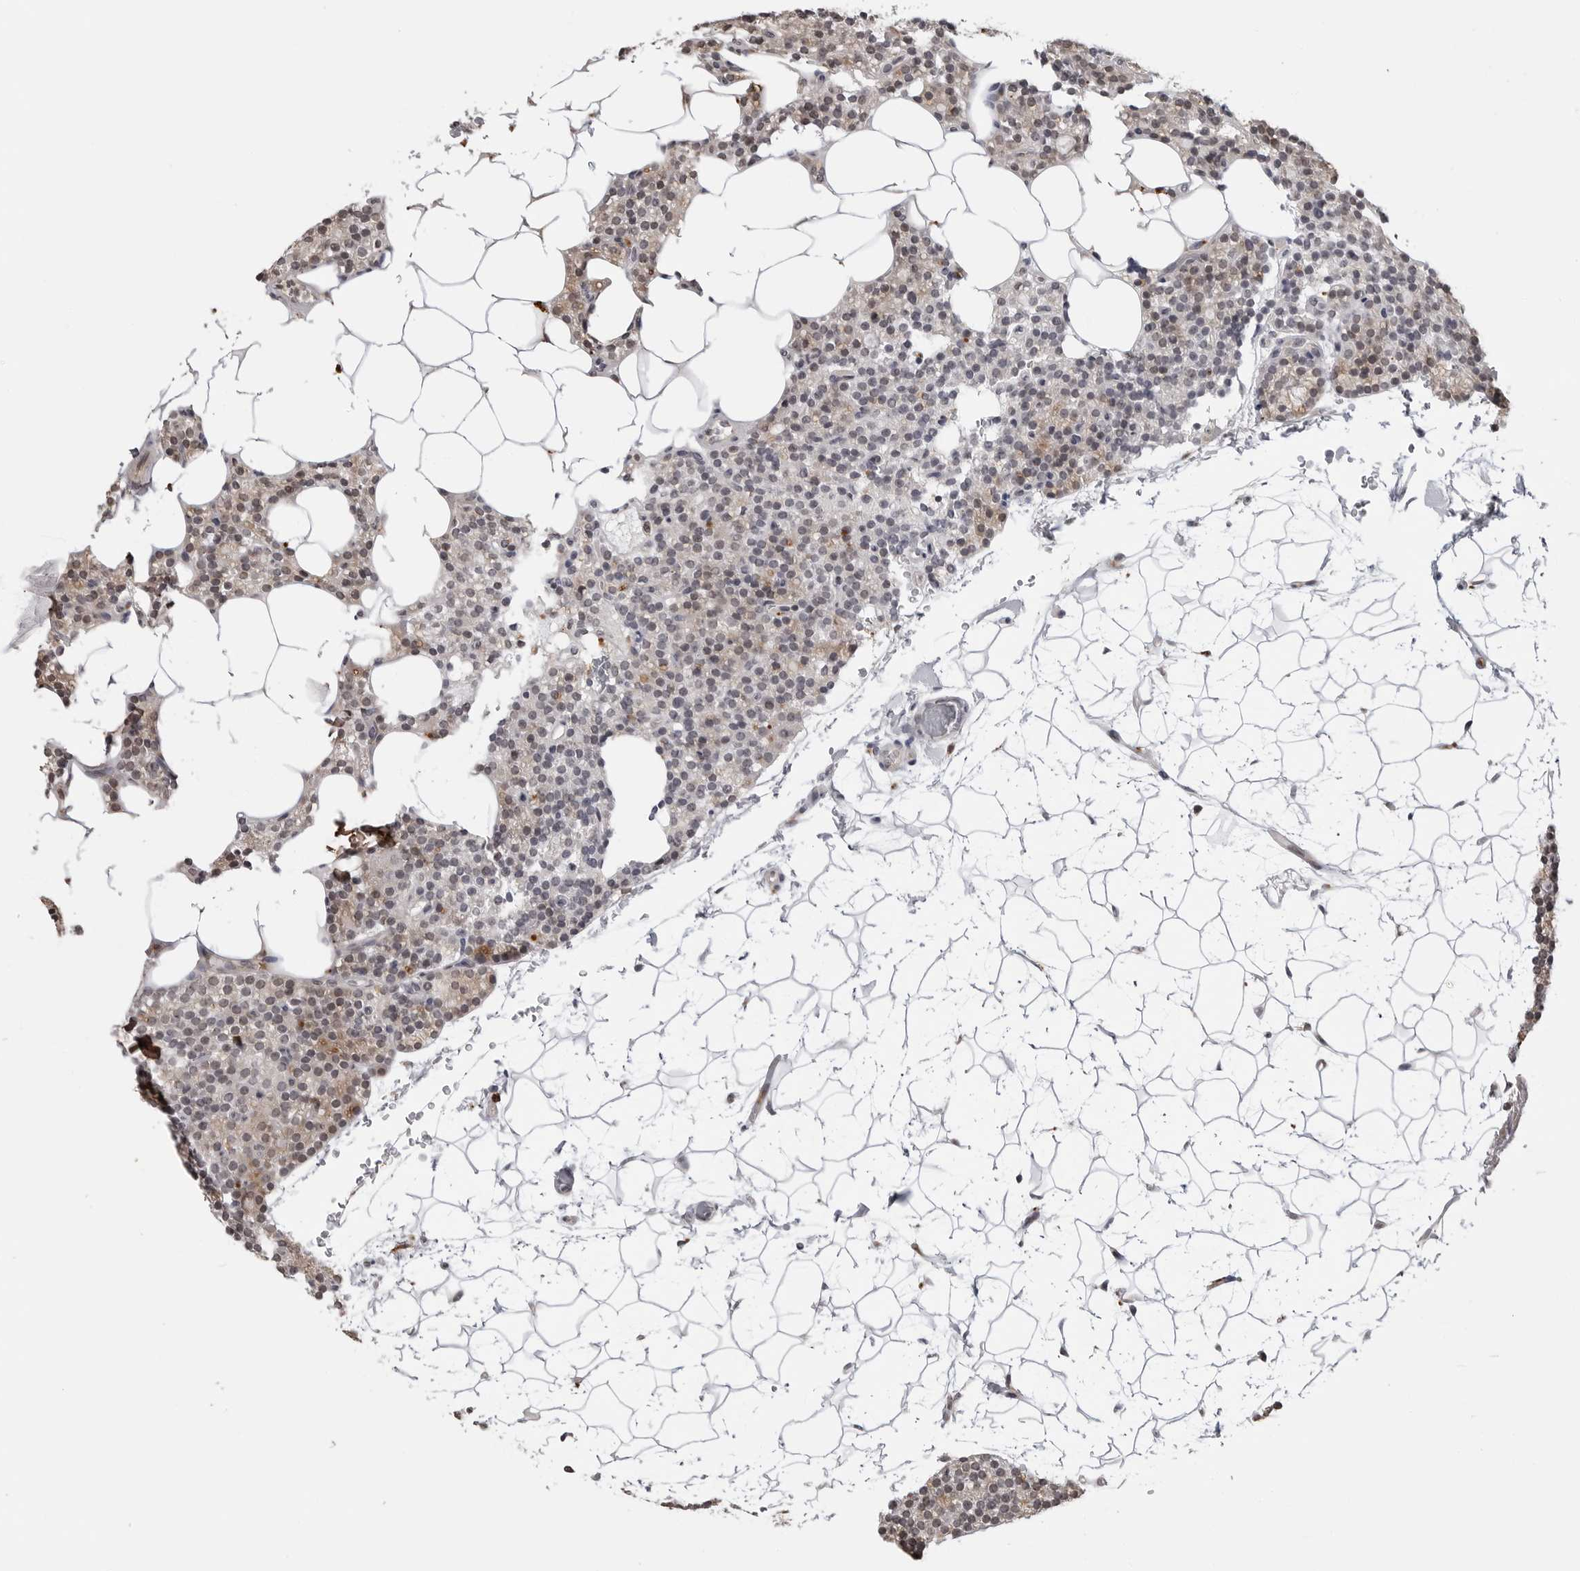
{"staining": {"intensity": "moderate", "quantity": "<25%", "location": "cytoplasmic/membranous"}, "tissue": "parathyroid gland", "cell_type": "Glandular cells", "image_type": "normal", "snomed": [{"axis": "morphology", "description": "Normal tissue, NOS"}, {"axis": "topography", "description": "Parathyroid gland"}], "caption": "Normal parathyroid gland displays moderate cytoplasmic/membranous positivity in about <25% of glandular cells.", "gene": "CXCR5", "patient": {"sex": "female", "age": 56}}